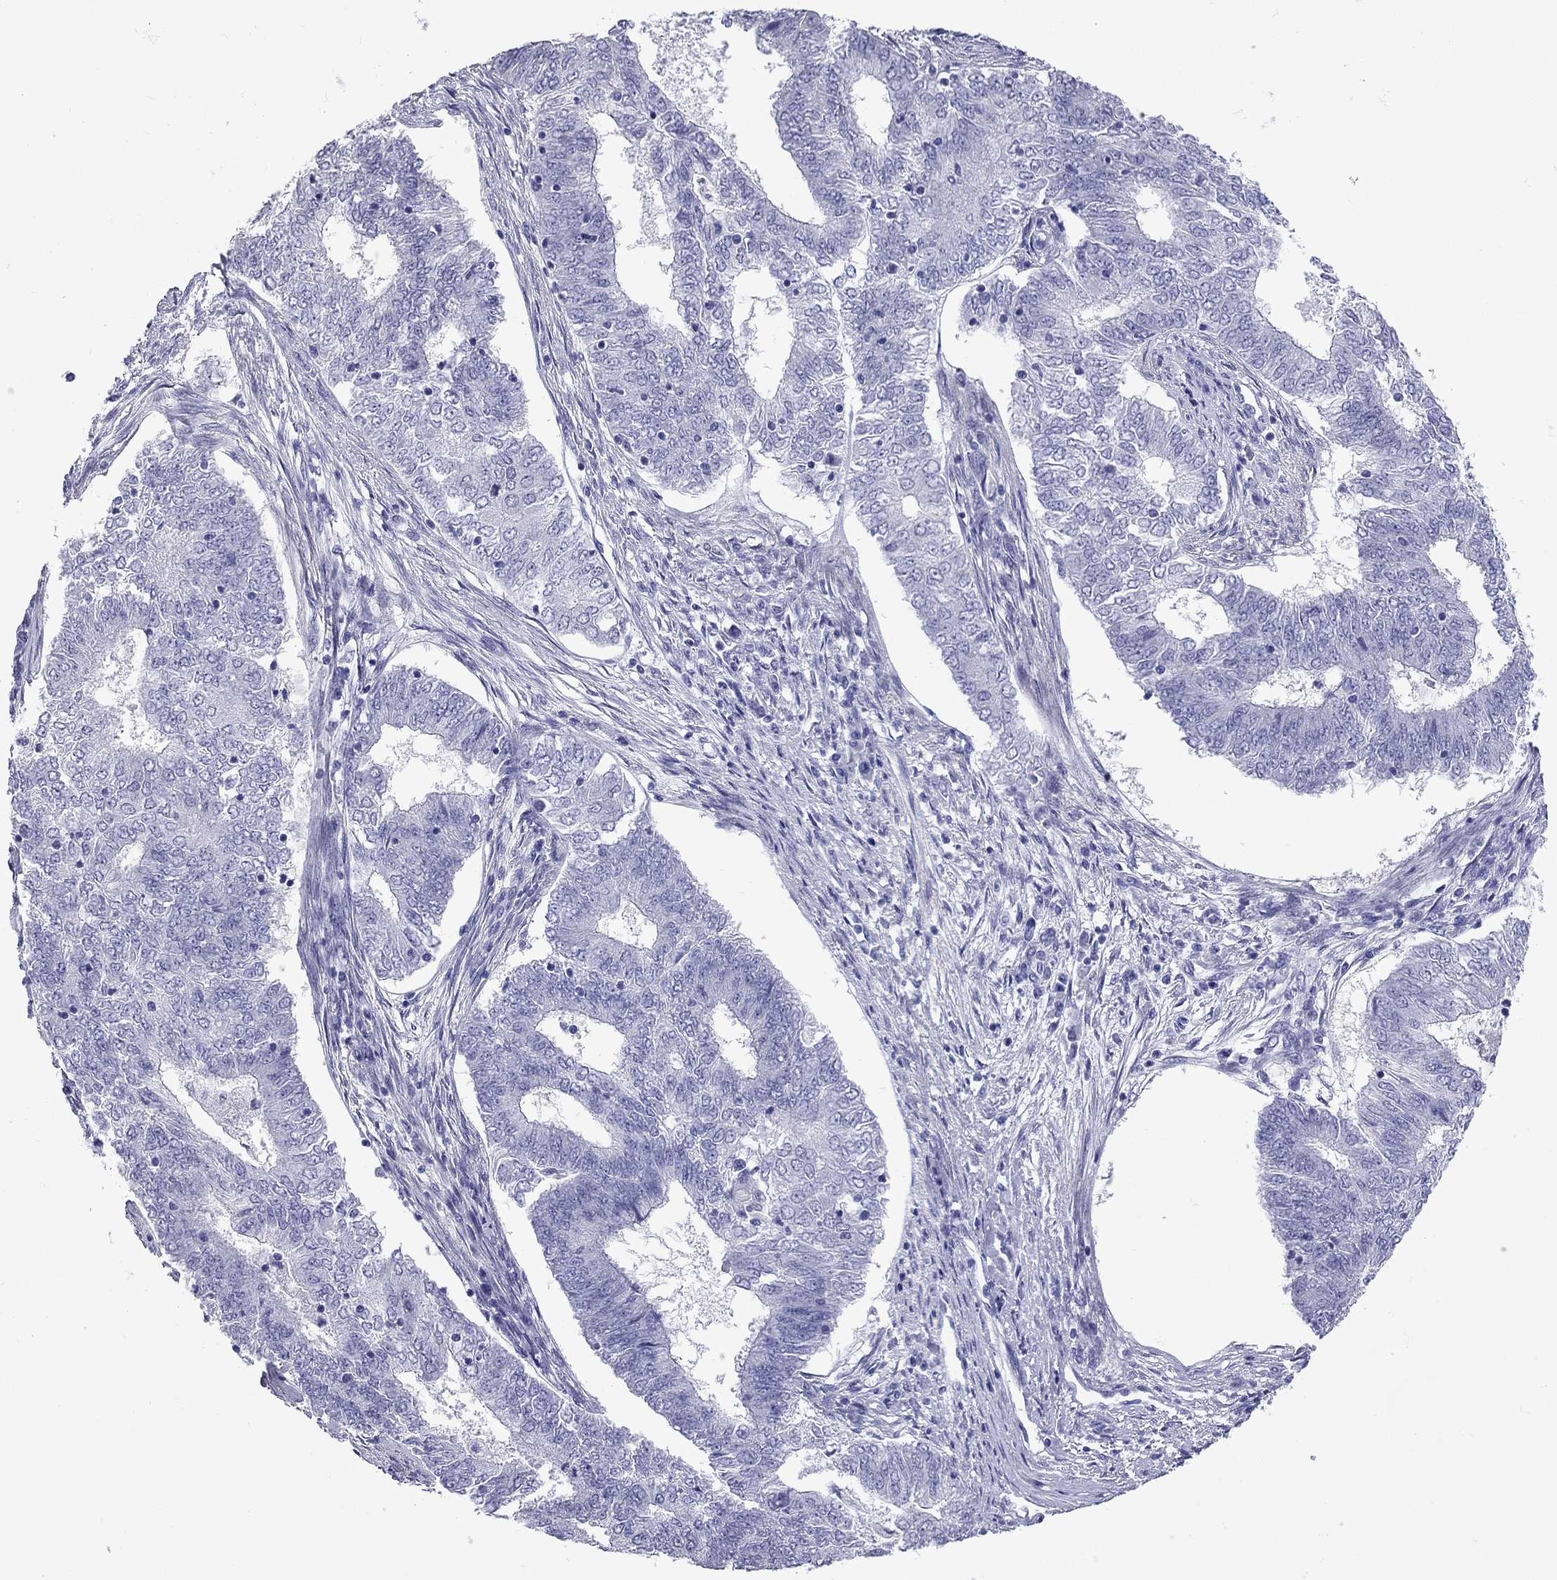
{"staining": {"intensity": "negative", "quantity": "none", "location": "none"}, "tissue": "endometrial cancer", "cell_type": "Tumor cells", "image_type": "cancer", "snomed": [{"axis": "morphology", "description": "Adenocarcinoma, NOS"}, {"axis": "topography", "description": "Endometrium"}], "caption": "This is an immunohistochemistry histopathology image of endometrial adenocarcinoma. There is no expression in tumor cells.", "gene": "C8orf88", "patient": {"sex": "female", "age": 62}}